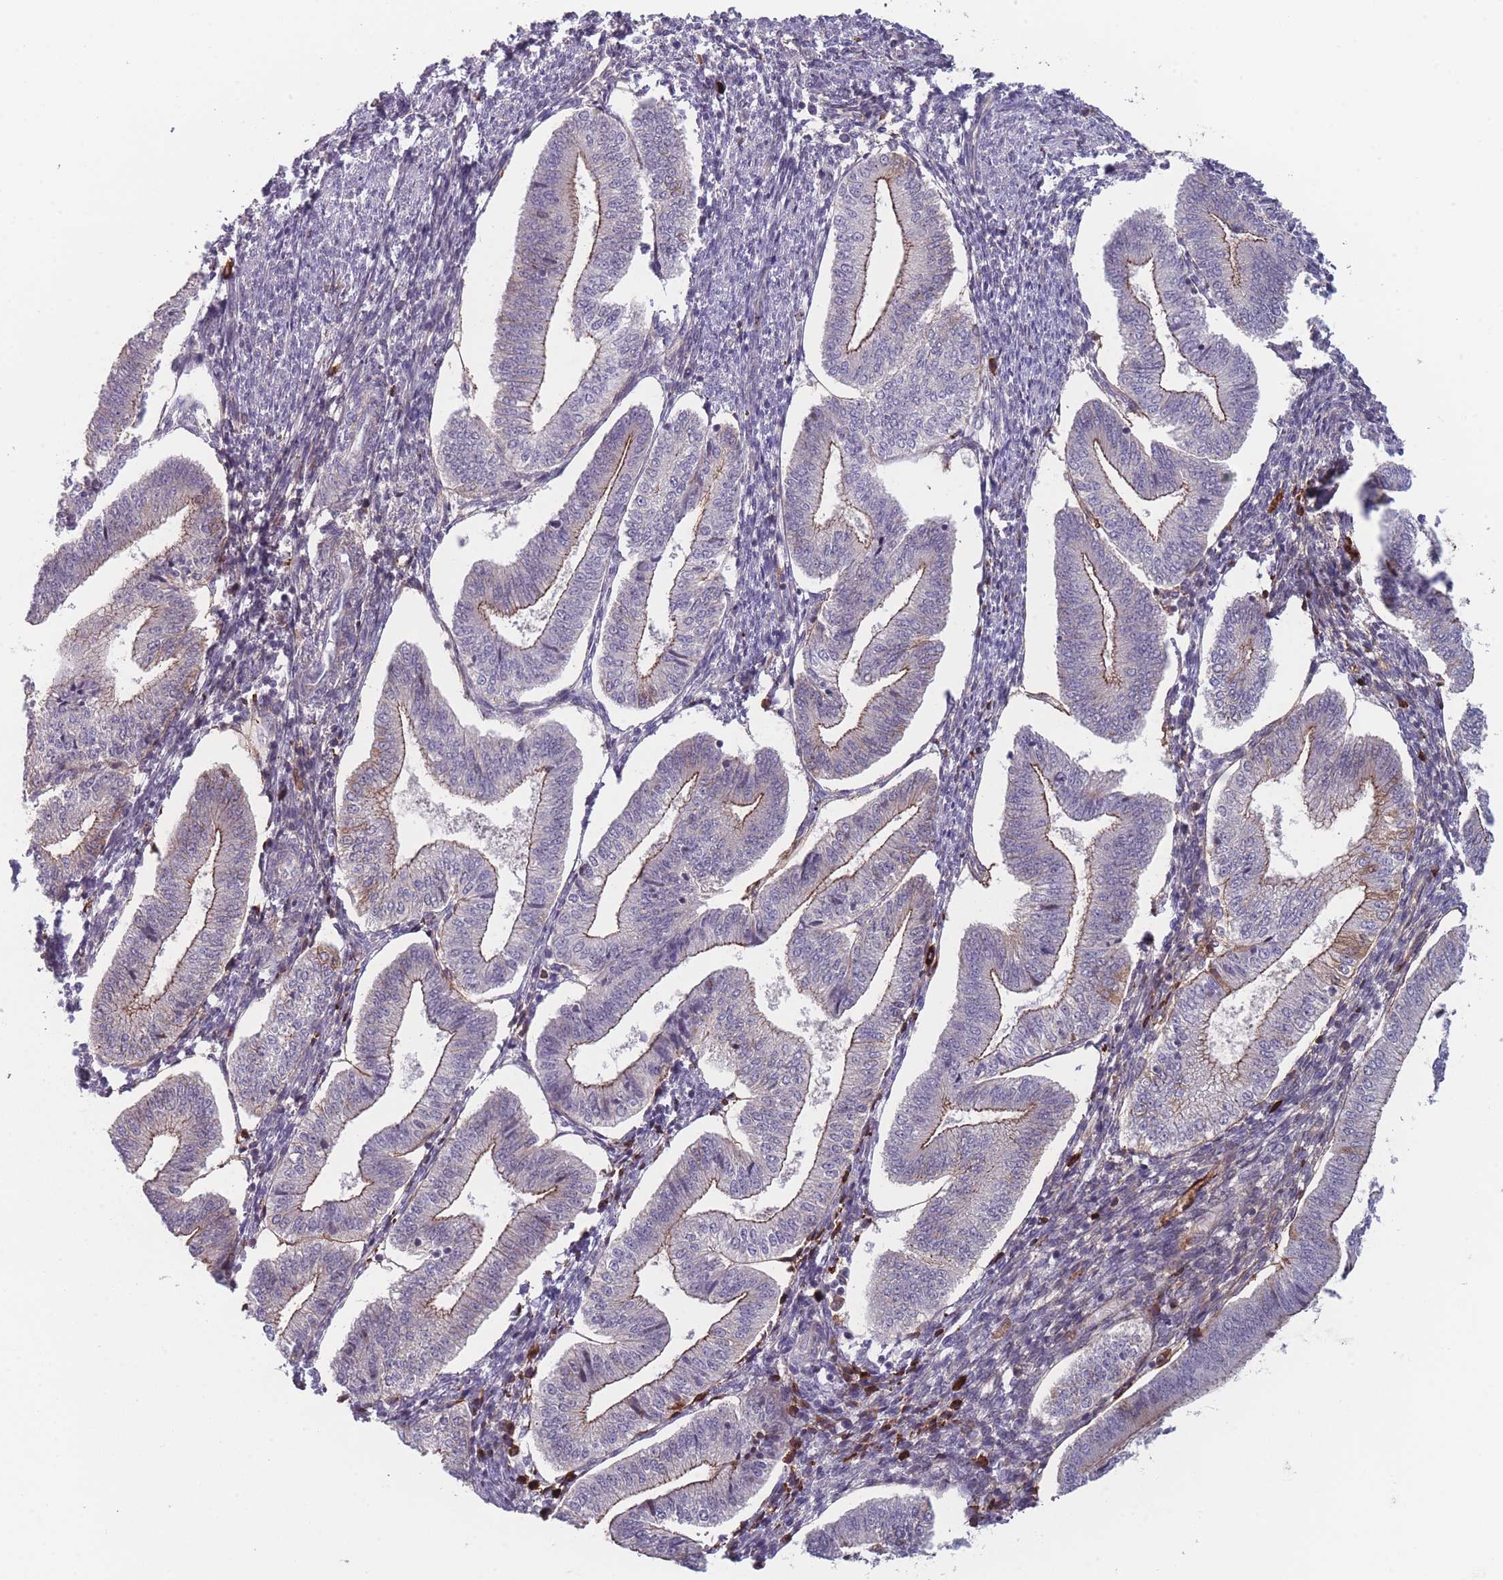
{"staining": {"intensity": "moderate", "quantity": "<25%", "location": "cytoplasmic/membranous"}, "tissue": "endometrium", "cell_type": "Cells in endometrial stroma", "image_type": "normal", "snomed": [{"axis": "morphology", "description": "Normal tissue, NOS"}, {"axis": "topography", "description": "Endometrium"}], "caption": "Cells in endometrial stroma reveal low levels of moderate cytoplasmic/membranous expression in approximately <25% of cells in benign human endometrium.", "gene": "TMEM232", "patient": {"sex": "female", "age": 34}}